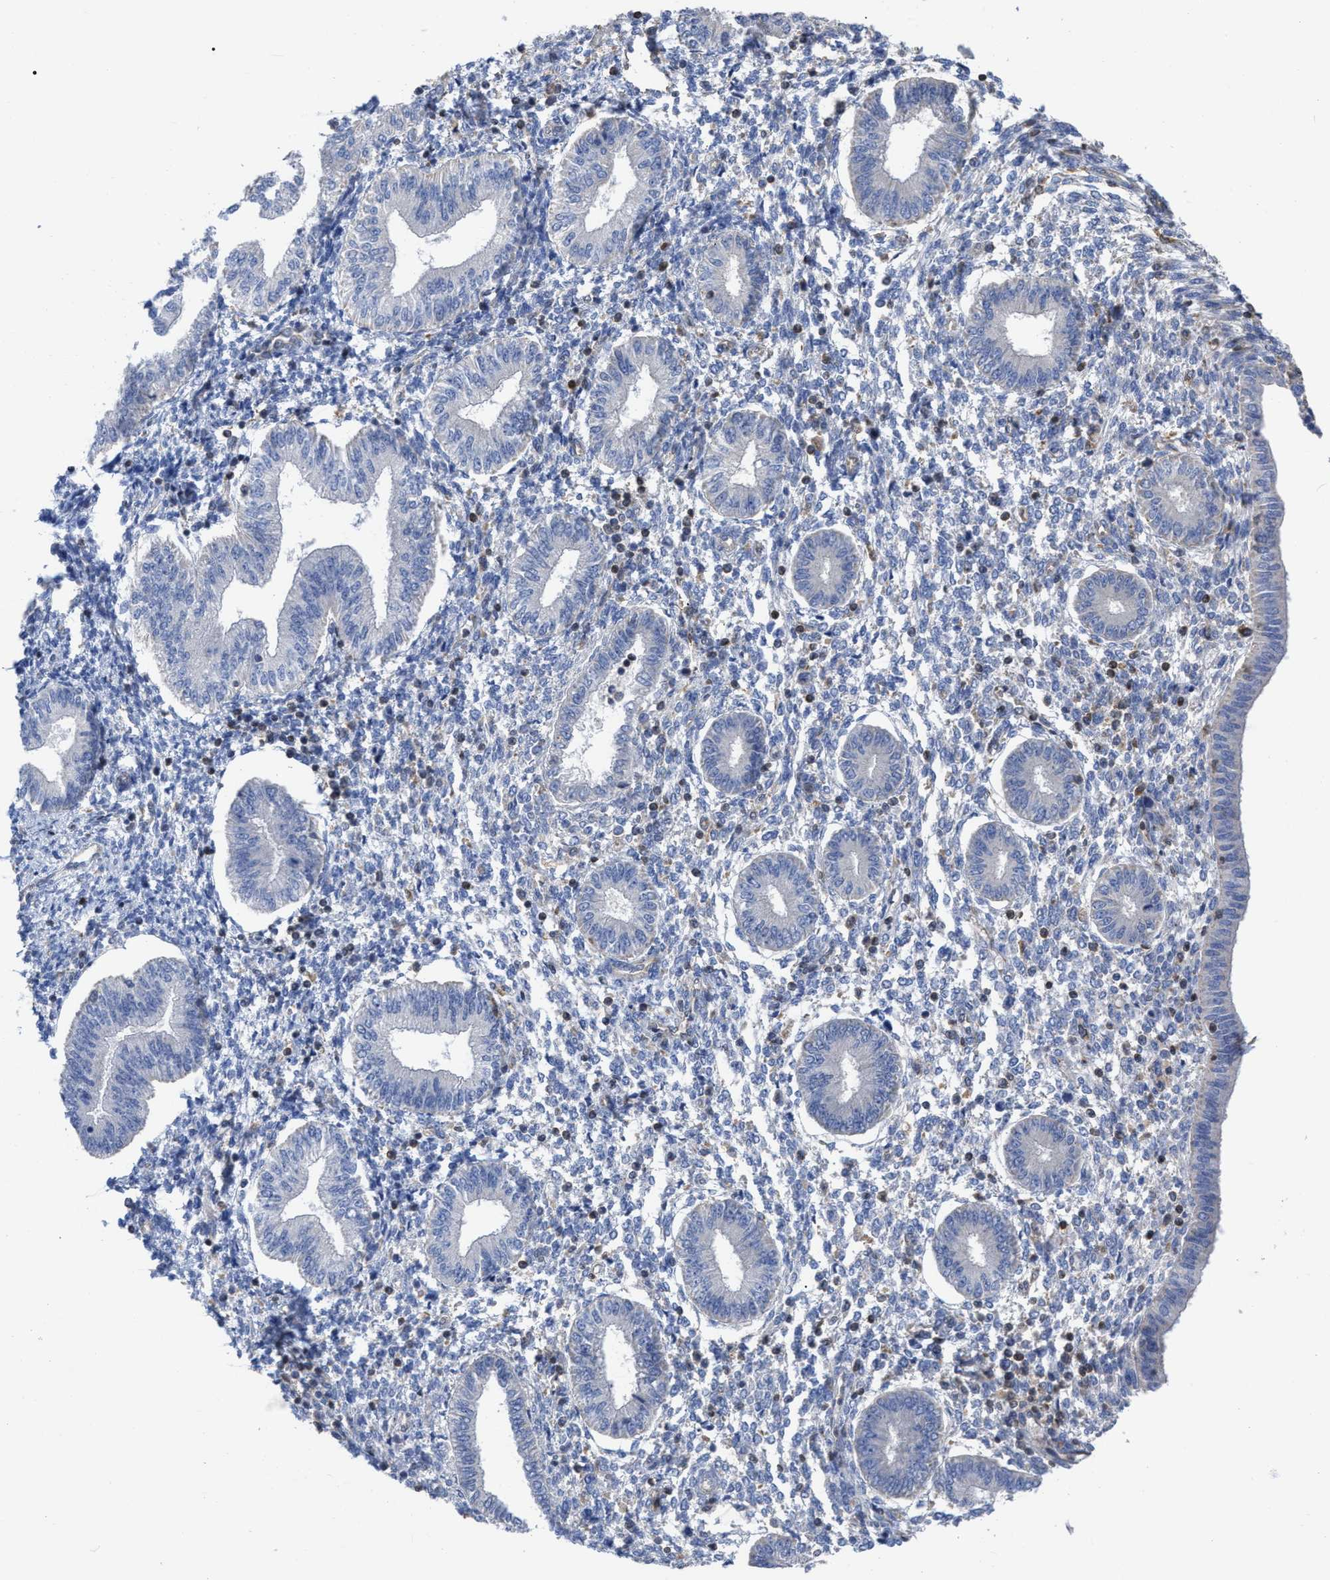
{"staining": {"intensity": "negative", "quantity": "none", "location": "none"}, "tissue": "endometrium", "cell_type": "Cells in endometrial stroma", "image_type": "normal", "snomed": [{"axis": "morphology", "description": "Normal tissue, NOS"}, {"axis": "topography", "description": "Endometrium"}], "caption": "Protein analysis of benign endometrium exhibits no significant staining in cells in endometrial stroma.", "gene": "GIMAP4", "patient": {"sex": "female", "age": 50}}